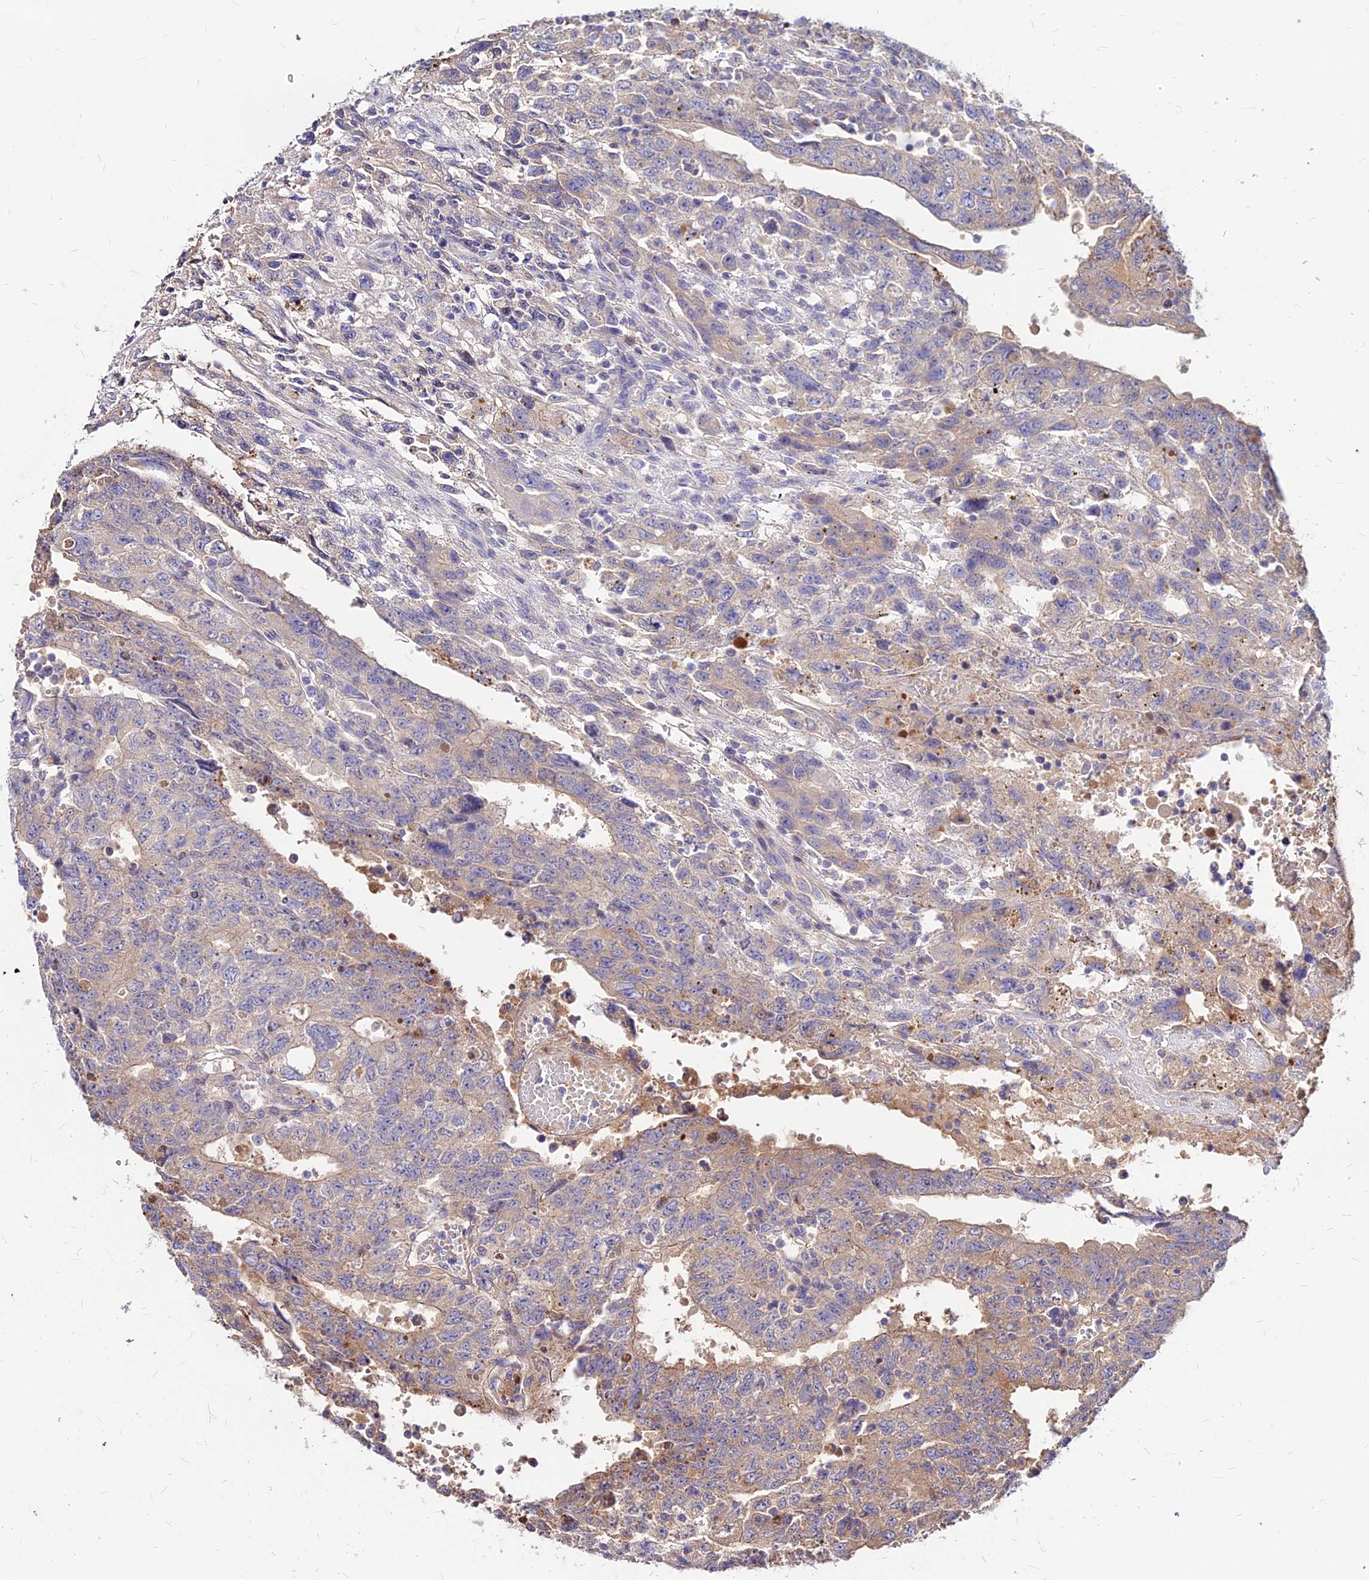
{"staining": {"intensity": "weak", "quantity": "25%-75%", "location": "cytoplasmic/membranous"}, "tissue": "testis cancer", "cell_type": "Tumor cells", "image_type": "cancer", "snomed": [{"axis": "morphology", "description": "Carcinoma, Embryonal, NOS"}, {"axis": "topography", "description": "Testis"}], "caption": "Testis embryonal carcinoma stained with IHC demonstrates weak cytoplasmic/membranous staining in about 25%-75% of tumor cells.", "gene": "ACSM6", "patient": {"sex": "male", "age": 34}}